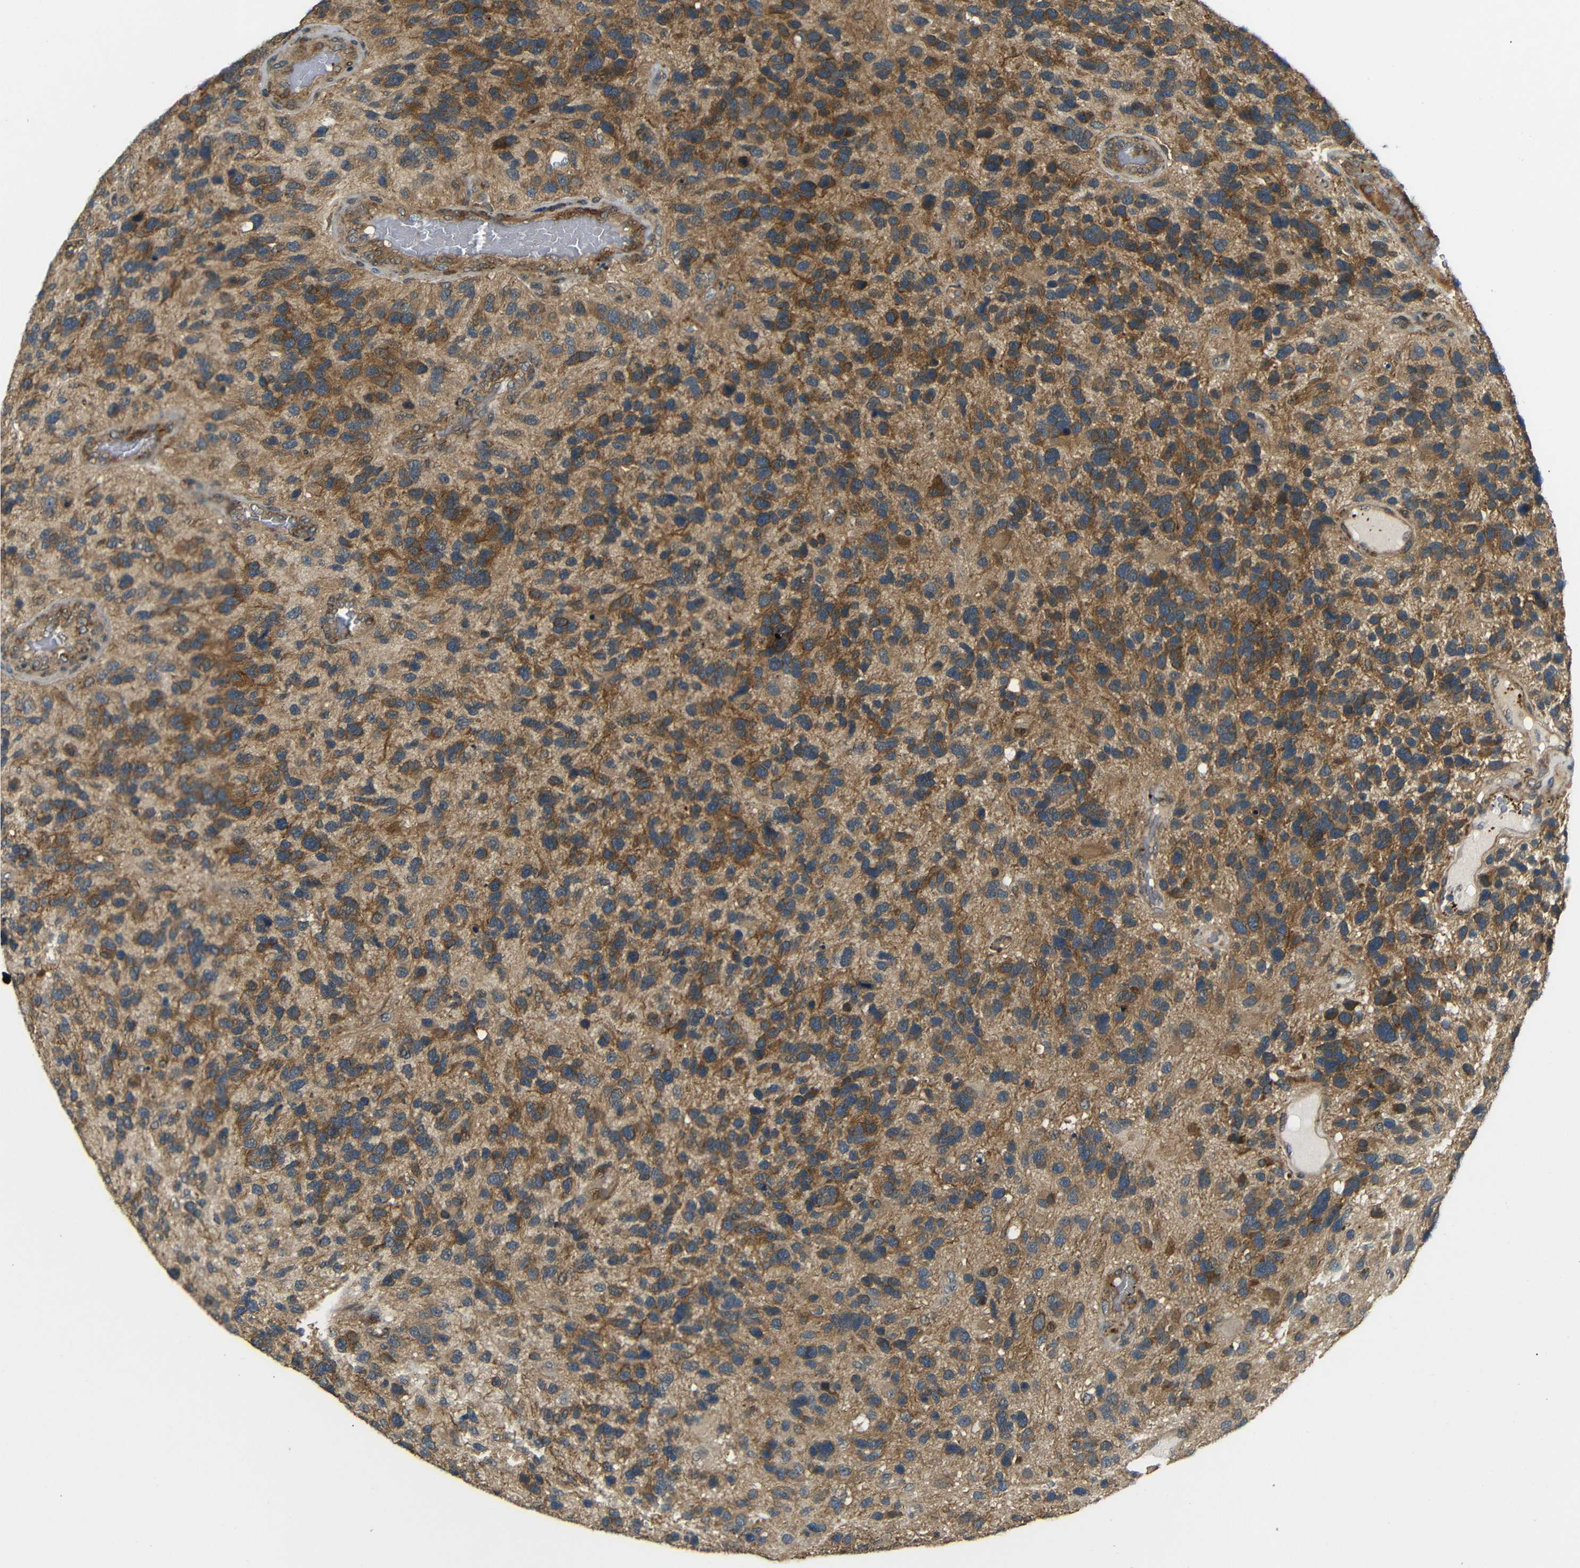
{"staining": {"intensity": "moderate", "quantity": ">75%", "location": "cytoplasmic/membranous"}, "tissue": "glioma", "cell_type": "Tumor cells", "image_type": "cancer", "snomed": [{"axis": "morphology", "description": "Glioma, malignant, High grade"}, {"axis": "topography", "description": "Brain"}], "caption": "A photomicrograph of malignant glioma (high-grade) stained for a protein displays moderate cytoplasmic/membranous brown staining in tumor cells. (brown staining indicates protein expression, while blue staining denotes nuclei).", "gene": "EPHB2", "patient": {"sex": "female", "age": 58}}